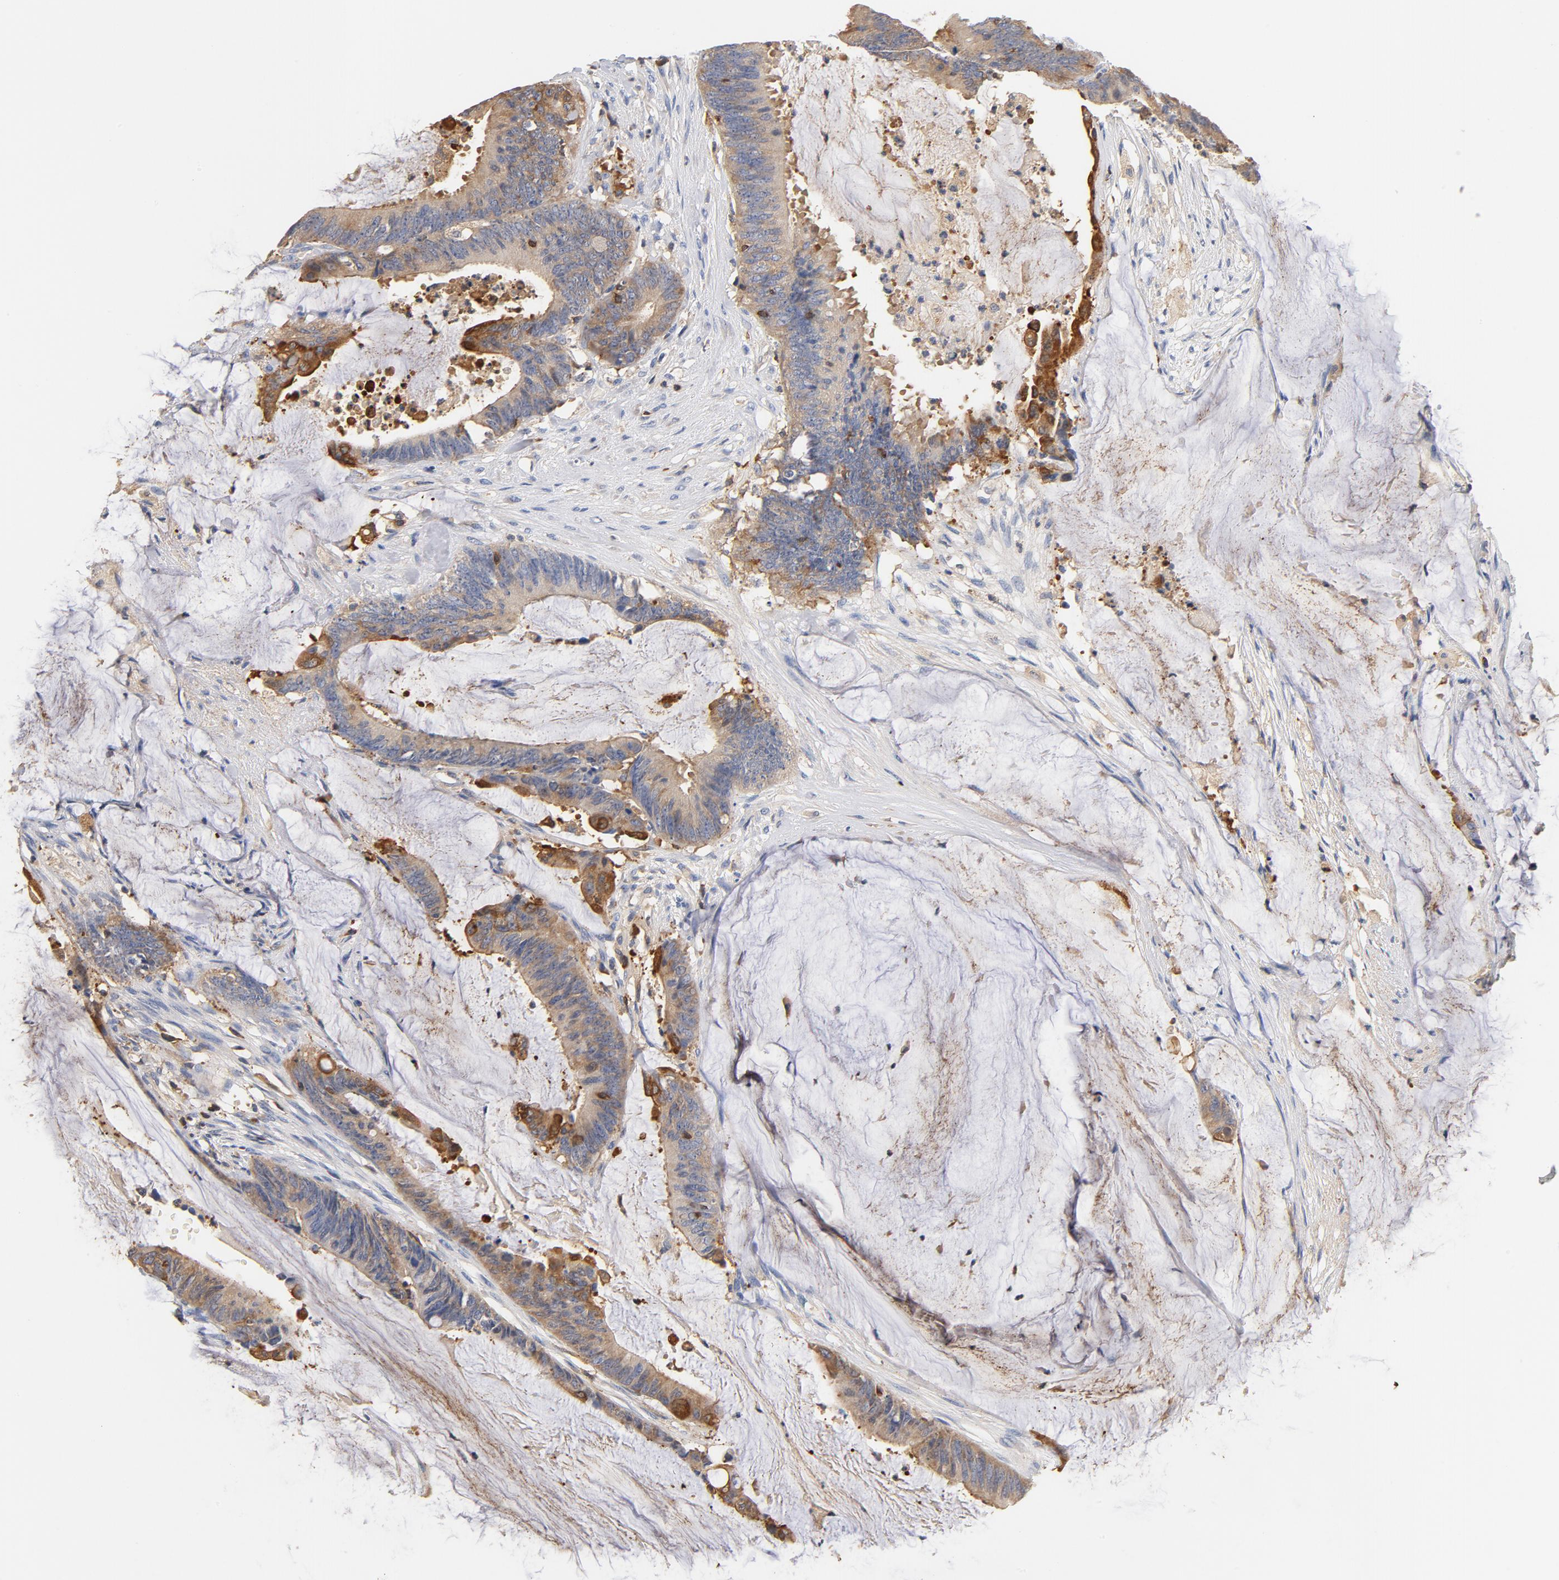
{"staining": {"intensity": "weak", "quantity": ">75%", "location": "cytoplasmic/membranous"}, "tissue": "colorectal cancer", "cell_type": "Tumor cells", "image_type": "cancer", "snomed": [{"axis": "morphology", "description": "Adenocarcinoma, NOS"}, {"axis": "topography", "description": "Rectum"}], "caption": "Colorectal cancer stained for a protein demonstrates weak cytoplasmic/membranous positivity in tumor cells. The staining was performed using DAB to visualize the protein expression in brown, while the nuclei were stained in blue with hematoxylin (Magnification: 20x).", "gene": "EZR", "patient": {"sex": "female", "age": 66}}